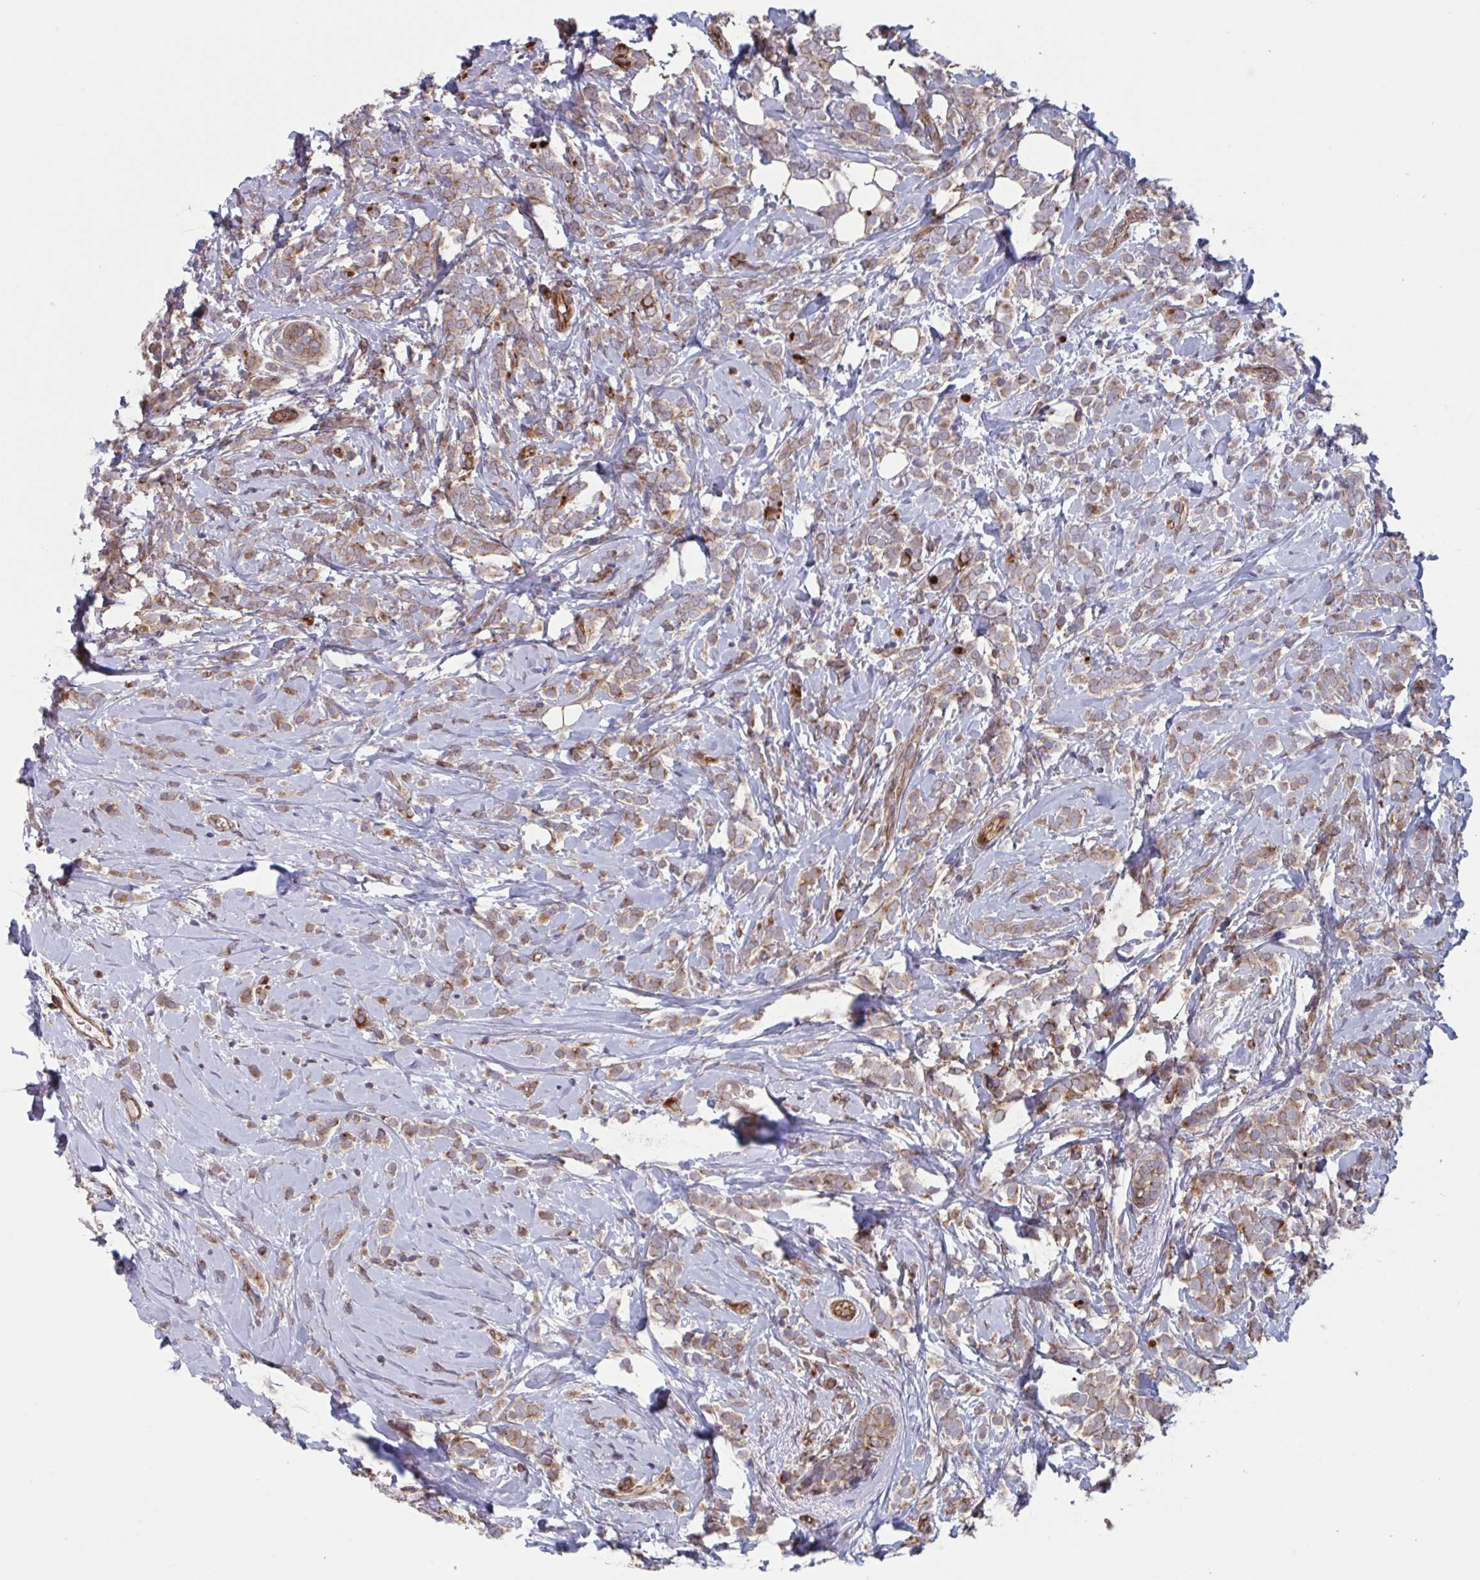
{"staining": {"intensity": "strong", "quantity": "25%-75%", "location": "cytoplasmic/membranous"}, "tissue": "breast cancer", "cell_type": "Tumor cells", "image_type": "cancer", "snomed": [{"axis": "morphology", "description": "Lobular carcinoma"}, {"axis": "topography", "description": "Breast"}], "caption": "Immunohistochemical staining of breast cancer exhibits high levels of strong cytoplasmic/membranous protein positivity in approximately 25%-75% of tumor cells.", "gene": "TNFSF10", "patient": {"sex": "female", "age": 49}}